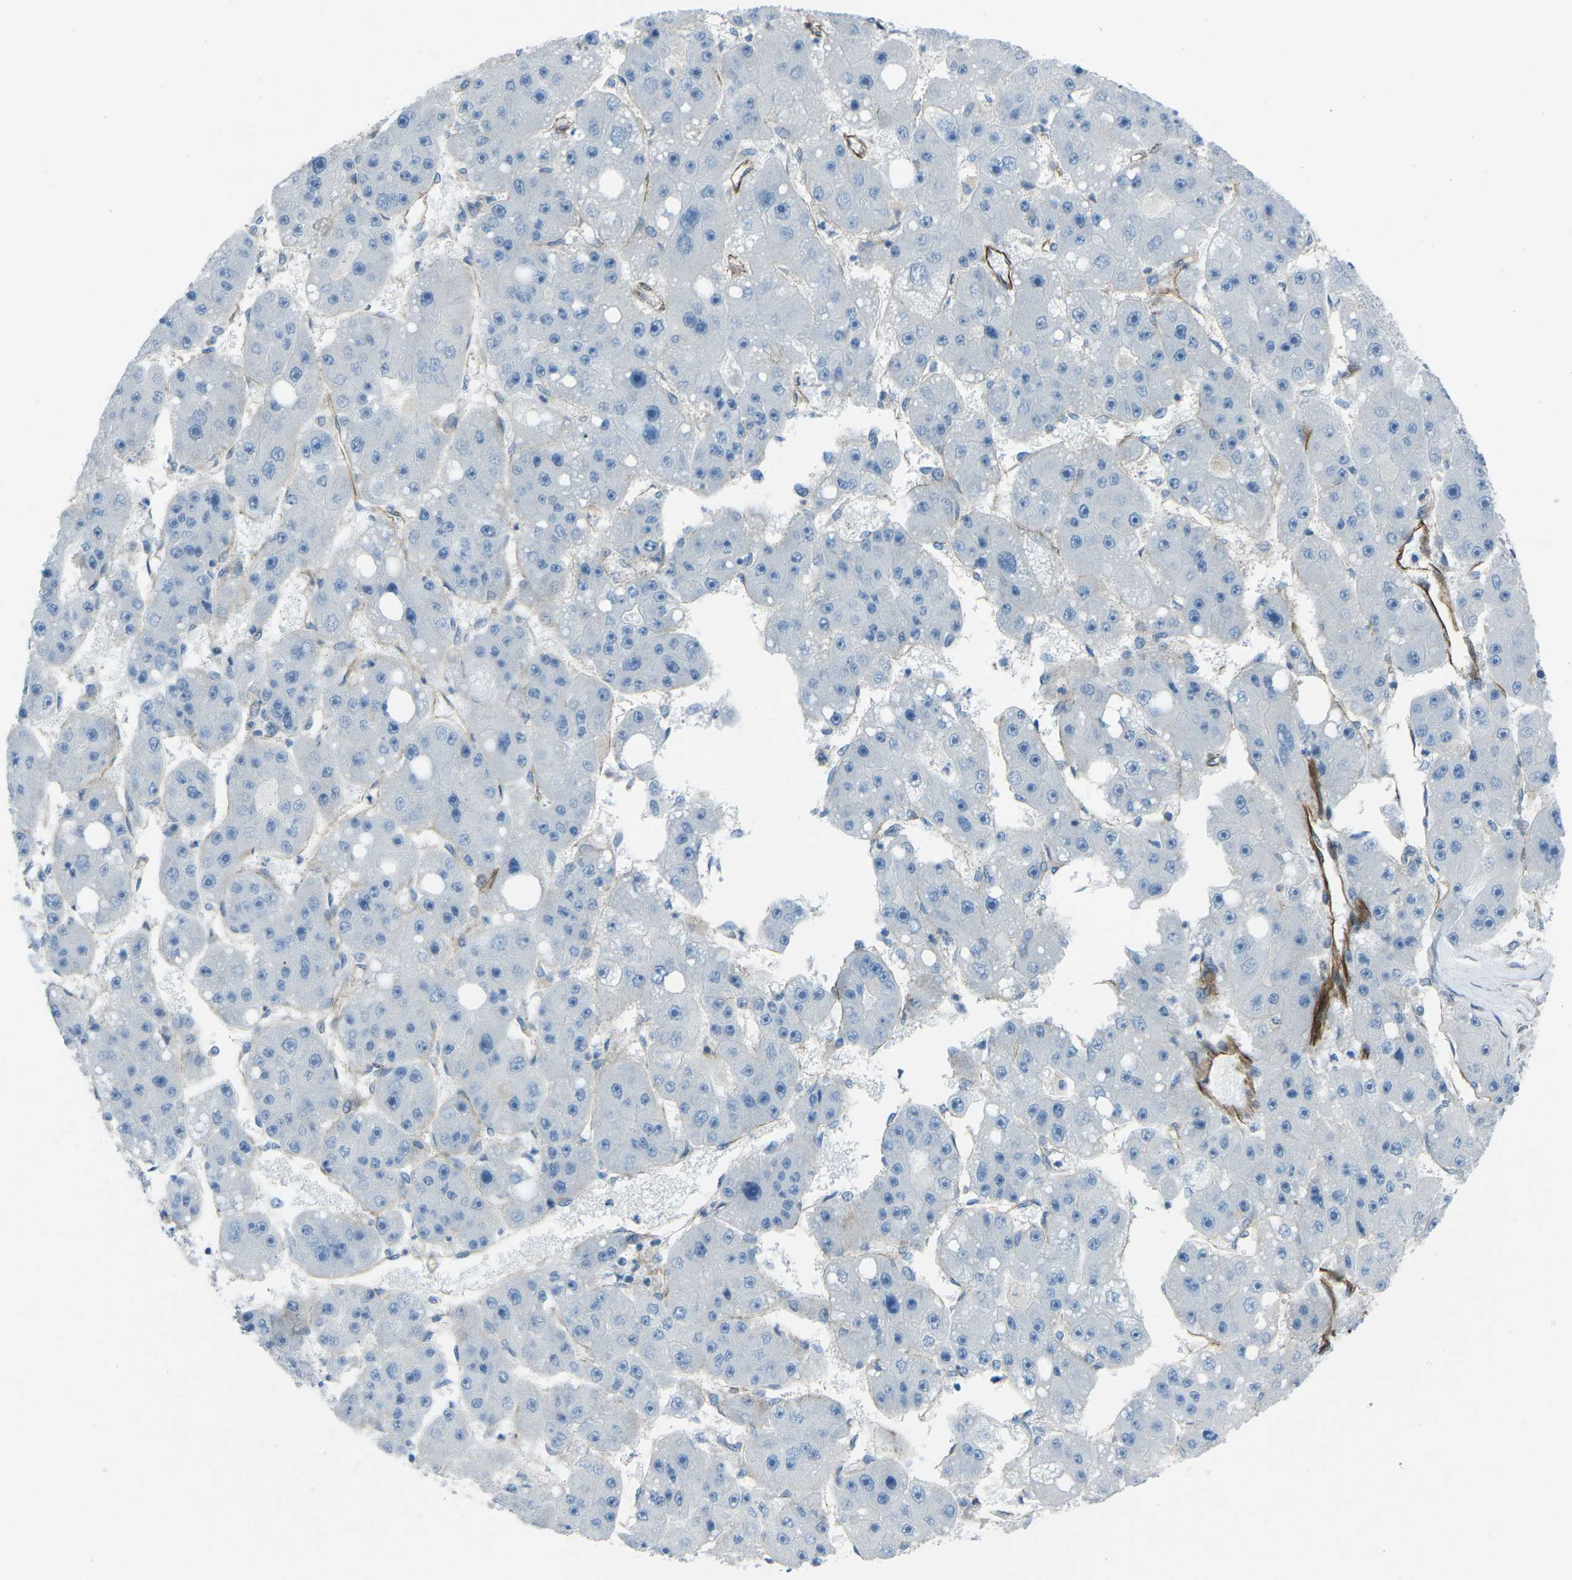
{"staining": {"intensity": "negative", "quantity": "none", "location": "none"}, "tissue": "liver cancer", "cell_type": "Tumor cells", "image_type": "cancer", "snomed": [{"axis": "morphology", "description": "Carcinoma, Hepatocellular, NOS"}, {"axis": "topography", "description": "Liver"}], "caption": "The IHC micrograph has no significant staining in tumor cells of liver cancer tissue.", "gene": "UTRN", "patient": {"sex": "female", "age": 61}}